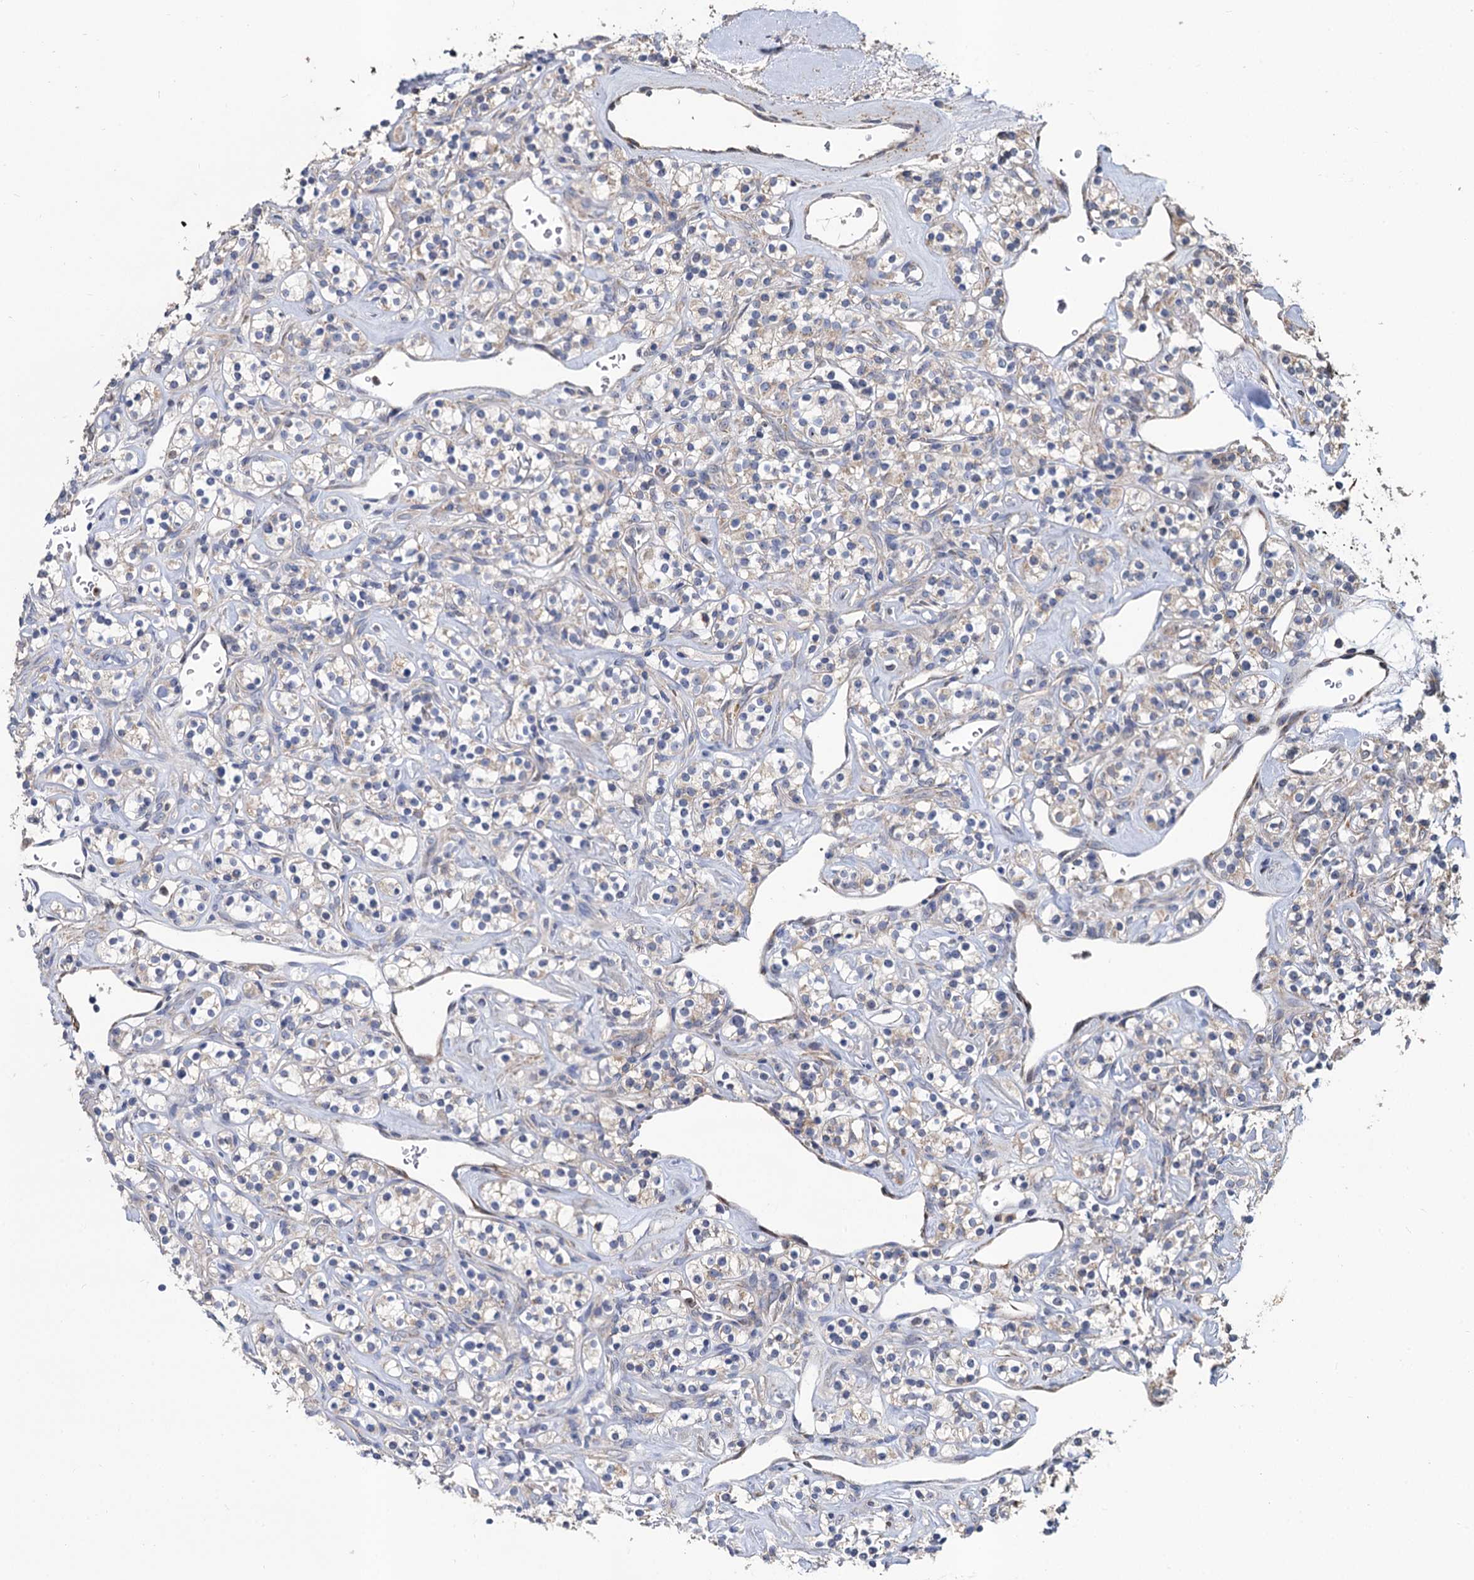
{"staining": {"intensity": "weak", "quantity": "25%-75%", "location": "cytoplasmic/membranous"}, "tissue": "renal cancer", "cell_type": "Tumor cells", "image_type": "cancer", "snomed": [{"axis": "morphology", "description": "Adenocarcinoma, NOS"}, {"axis": "topography", "description": "Kidney"}], "caption": "Immunohistochemistry (IHC) image of renal adenocarcinoma stained for a protein (brown), which exhibits low levels of weak cytoplasmic/membranous staining in about 25%-75% of tumor cells.", "gene": "ALKBH7", "patient": {"sex": "male", "age": 77}}